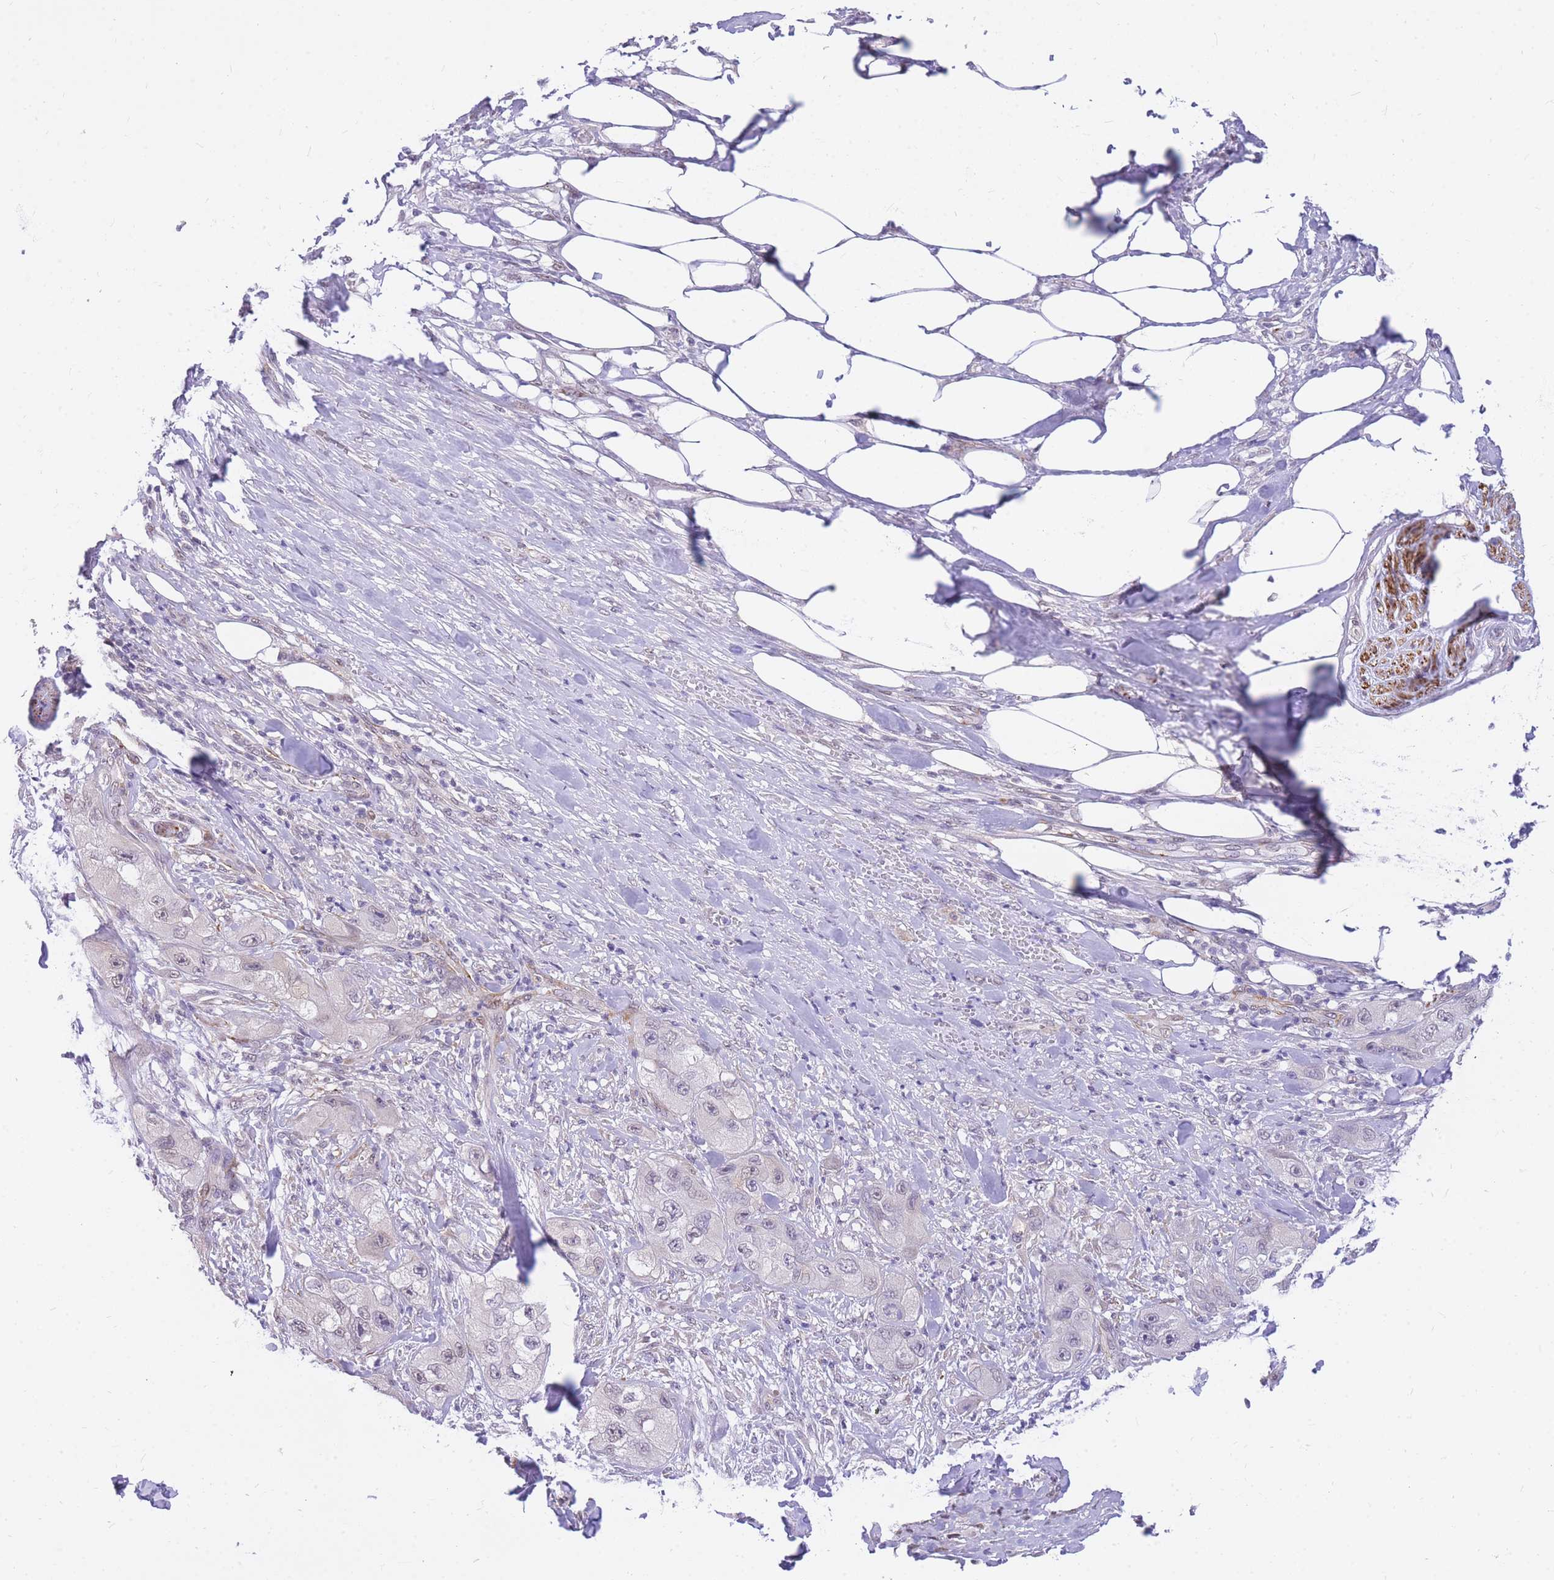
{"staining": {"intensity": "negative", "quantity": "none", "location": "none"}, "tissue": "skin cancer", "cell_type": "Tumor cells", "image_type": "cancer", "snomed": [{"axis": "morphology", "description": "Squamous cell carcinoma, NOS"}, {"axis": "topography", "description": "Skin"}, {"axis": "topography", "description": "Subcutis"}], "caption": "Immunohistochemical staining of human skin squamous cell carcinoma demonstrates no significant expression in tumor cells. The staining is performed using DAB (3,3'-diaminobenzidine) brown chromogen with nuclei counter-stained in using hematoxylin.", "gene": "S100PBP", "patient": {"sex": "male", "age": 73}}